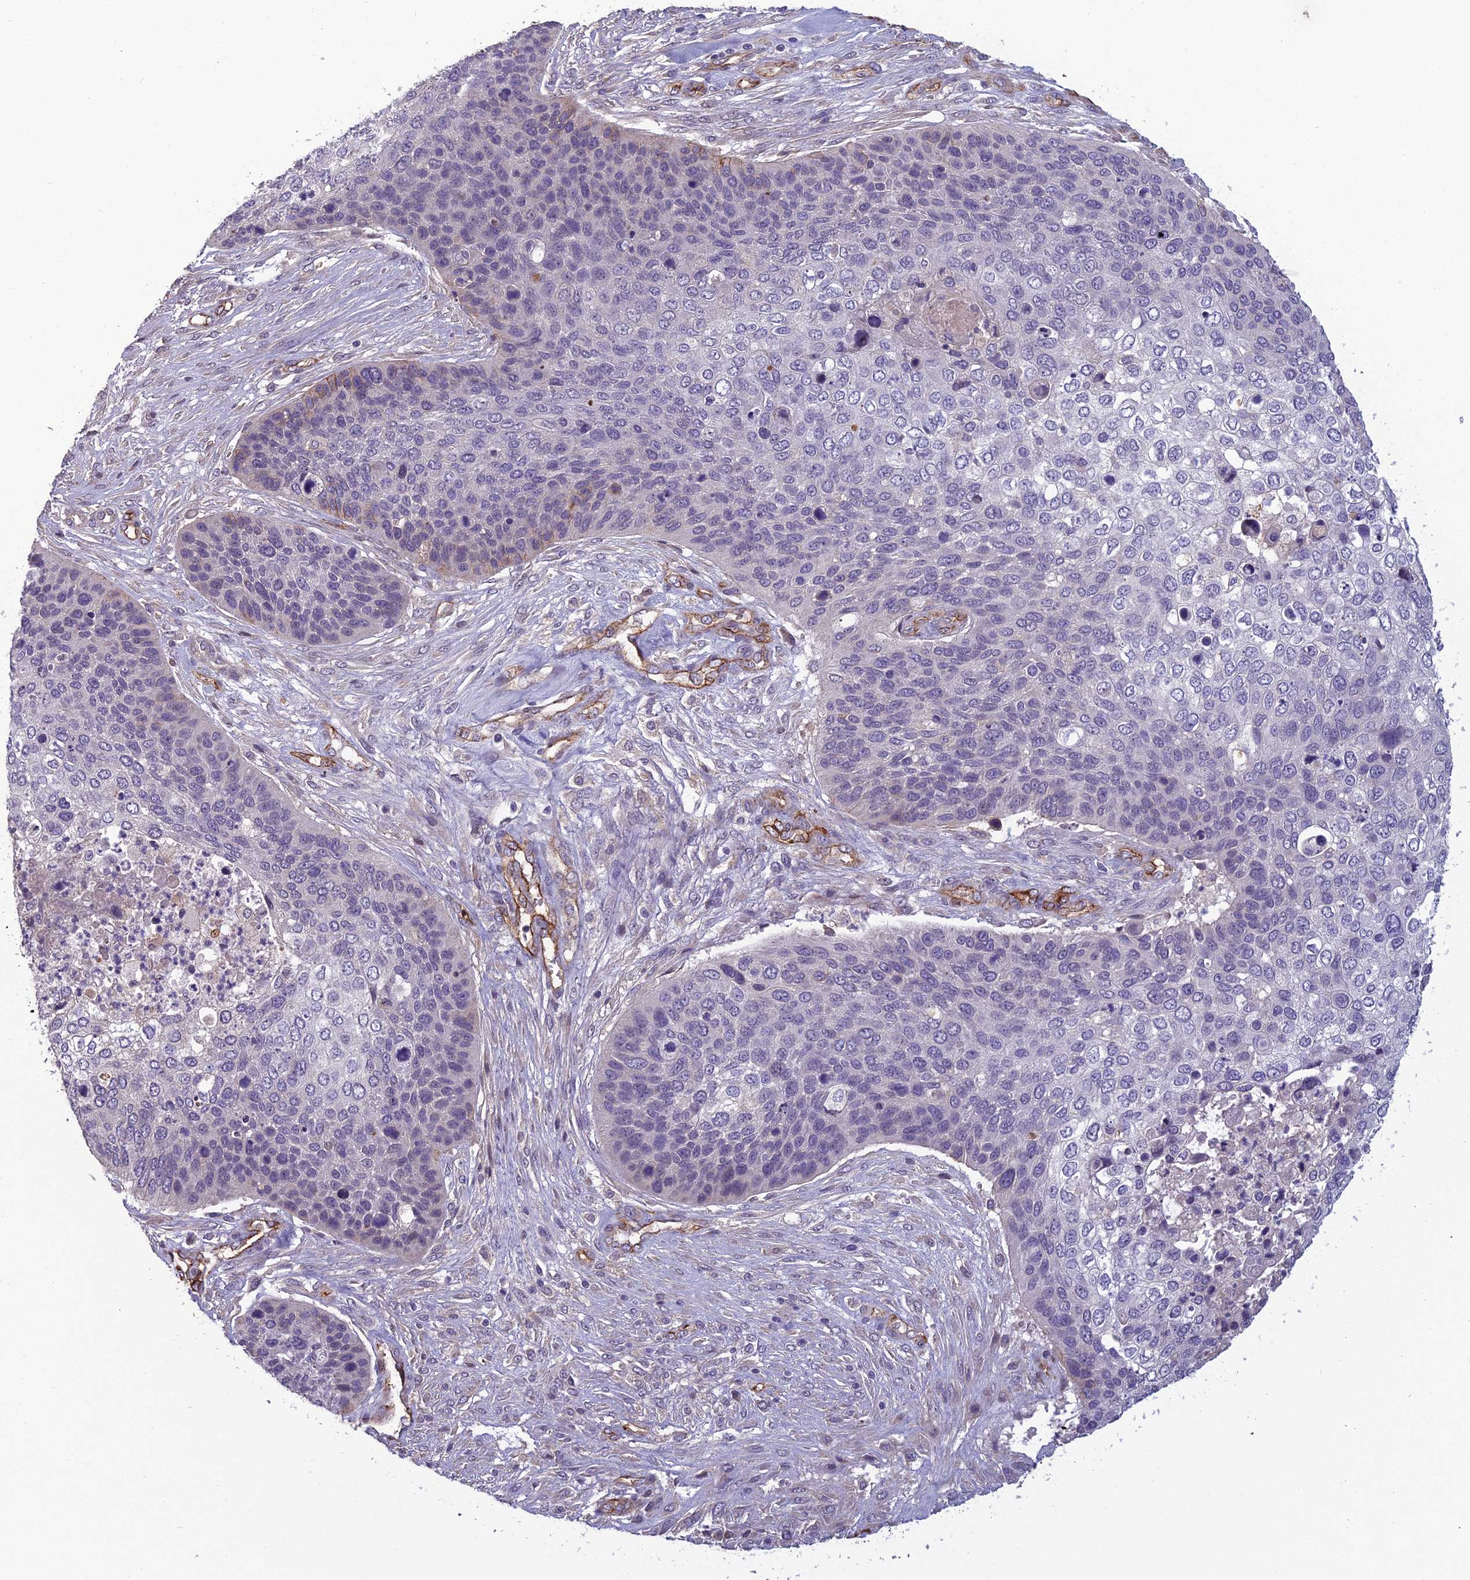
{"staining": {"intensity": "negative", "quantity": "none", "location": "none"}, "tissue": "skin cancer", "cell_type": "Tumor cells", "image_type": "cancer", "snomed": [{"axis": "morphology", "description": "Basal cell carcinoma"}, {"axis": "topography", "description": "Skin"}], "caption": "IHC of basal cell carcinoma (skin) reveals no positivity in tumor cells. Brightfield microscopy of immunohistochemistry (IHC) stained with DAB (brown) and hematoxylin (blue), captured at high magnification.", "gene": "TSPAN15", "patient": {"sex": "female", "age": 74}}